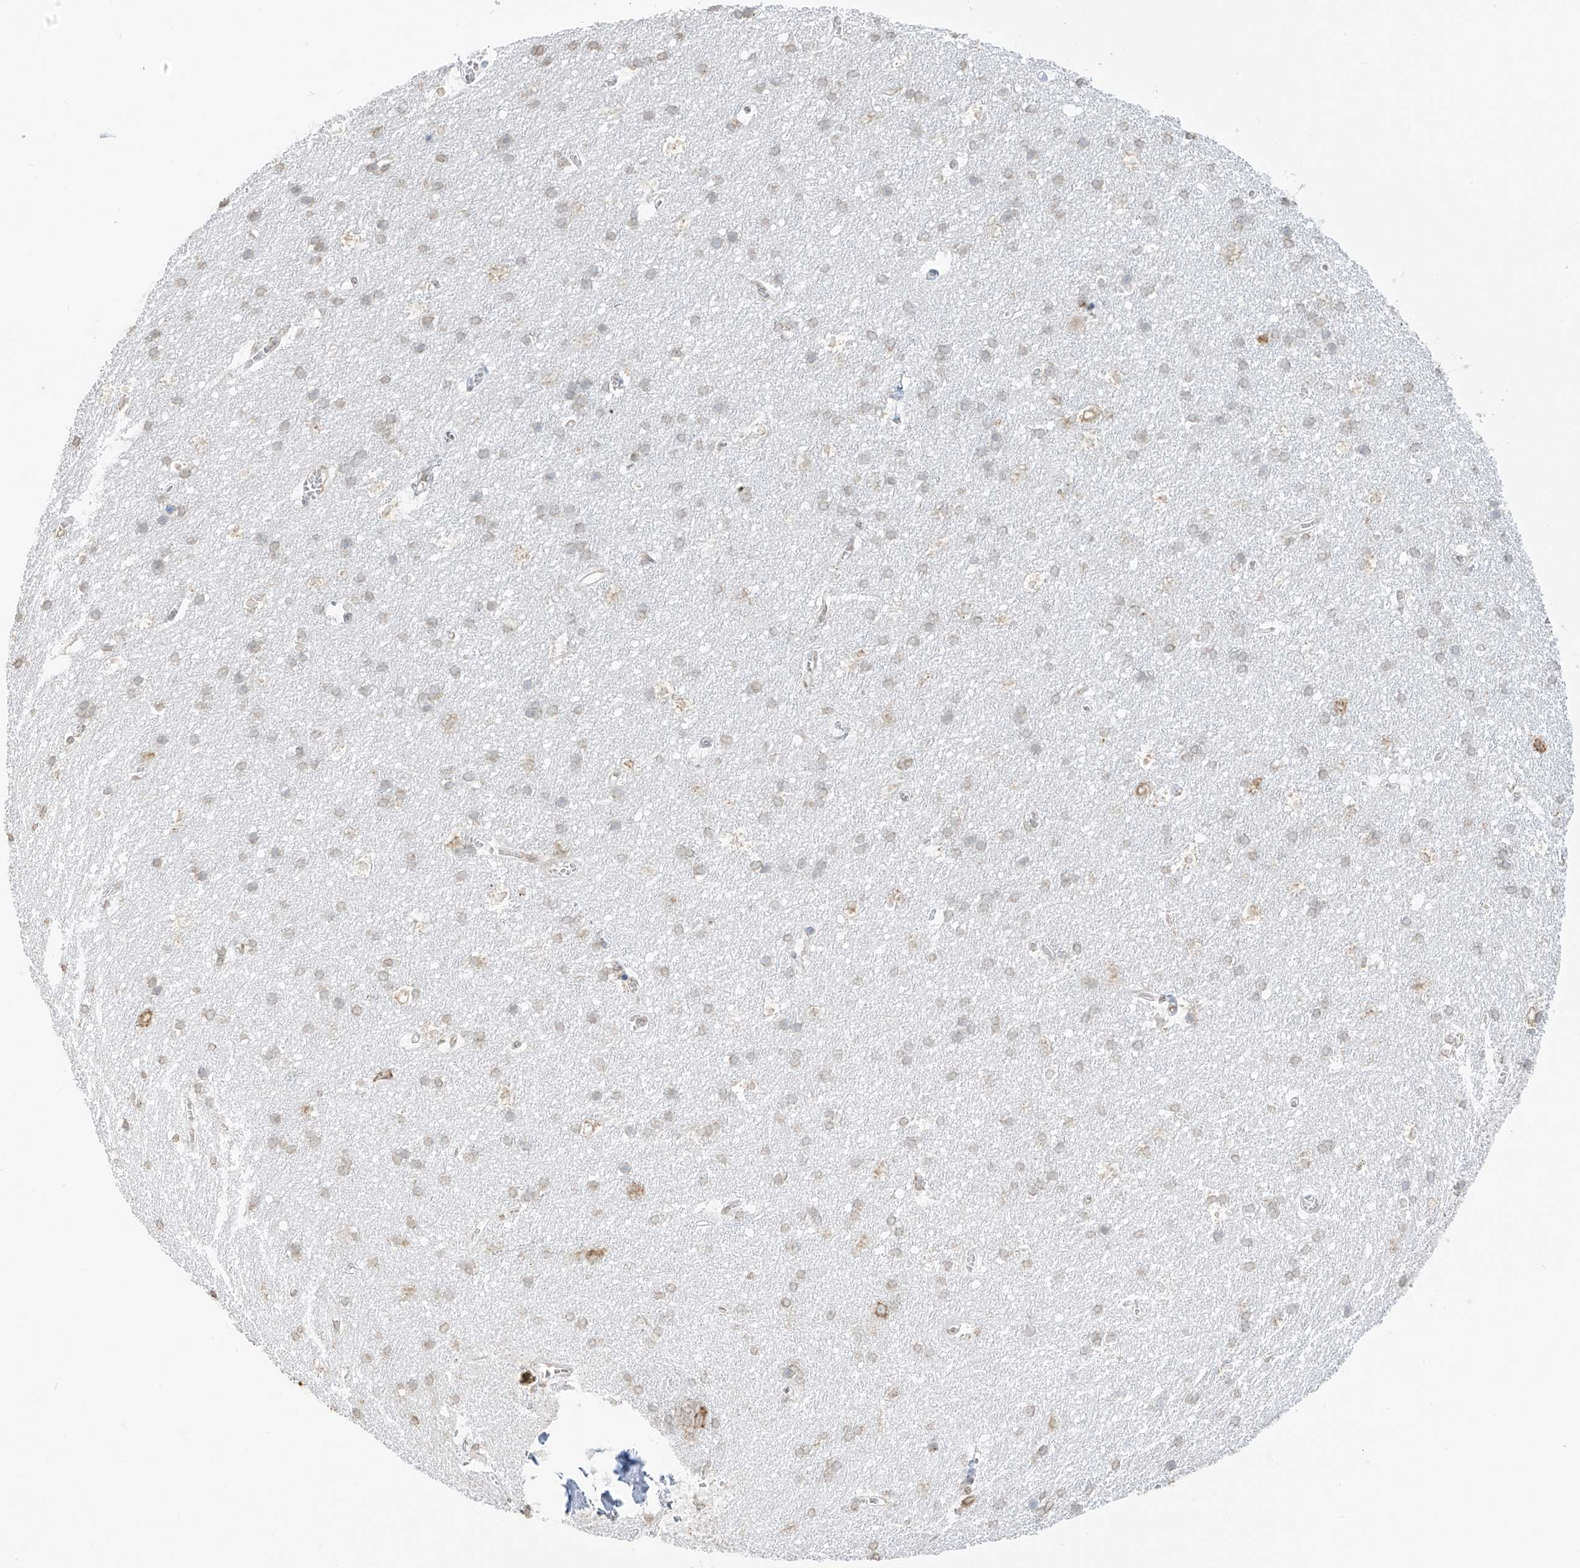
{"staining": {"intensity": "negative", "quantity": "none", "location": "none"}, "tissue": "cerebral cortex", "cell_type": "Endothelial cells", "image_type": "normal", "snomed": [{"axis": "morphology", "description": "Normal tissue, NOS"}, {"axis": "topography", "description": "Cerebral cortex"}], "caption": "This is a histopathology image of immunohistochemistry staining of benign cerebral cortex, which shows no positivity in endothelial cells. (DAB immunohistochemistry, high magnification).", "gene": "LRRC59", "patient": {"sex": "male", "age": 54}}